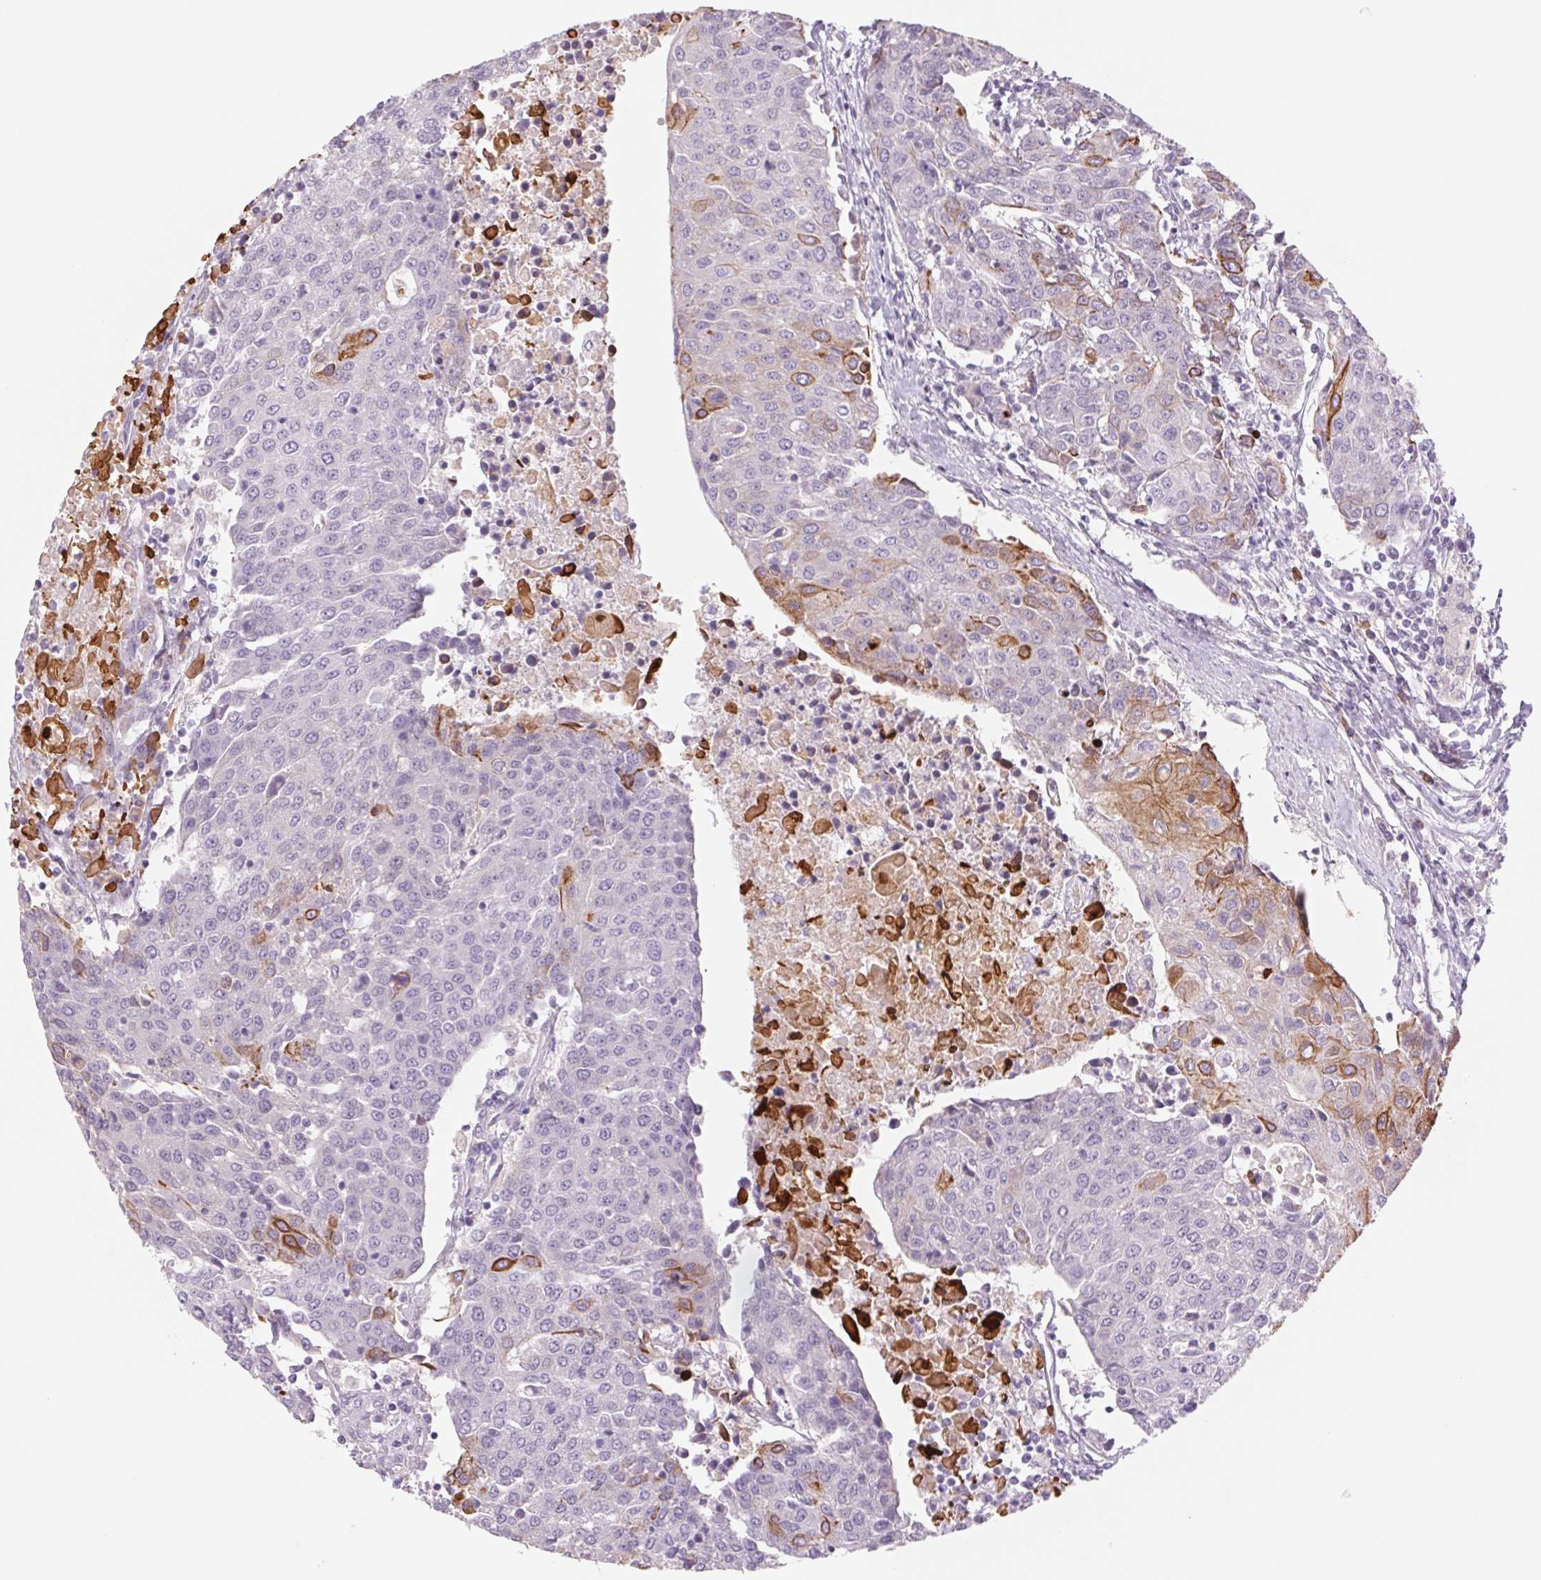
{"staining": {"intensity": "moderate", "quantity": "<25%", "location": "cytoplasmic/membranous"}, "tissue": "urothelial cancer", "cell_type": "Tumor cells", "image_type": "cancer", "snomed": [{"axis": "morphology", "description": "Urothelial carcinoma, High grade"}, {"axis": "topography", "description": "Urinary bladder"}], "caption": "High-grade urothelial carcinoma stained with a protein marker exhibits moderate staining in tumor cells.", "gene": "KRT1", "patient": {"sex": "female", "age": 85}}